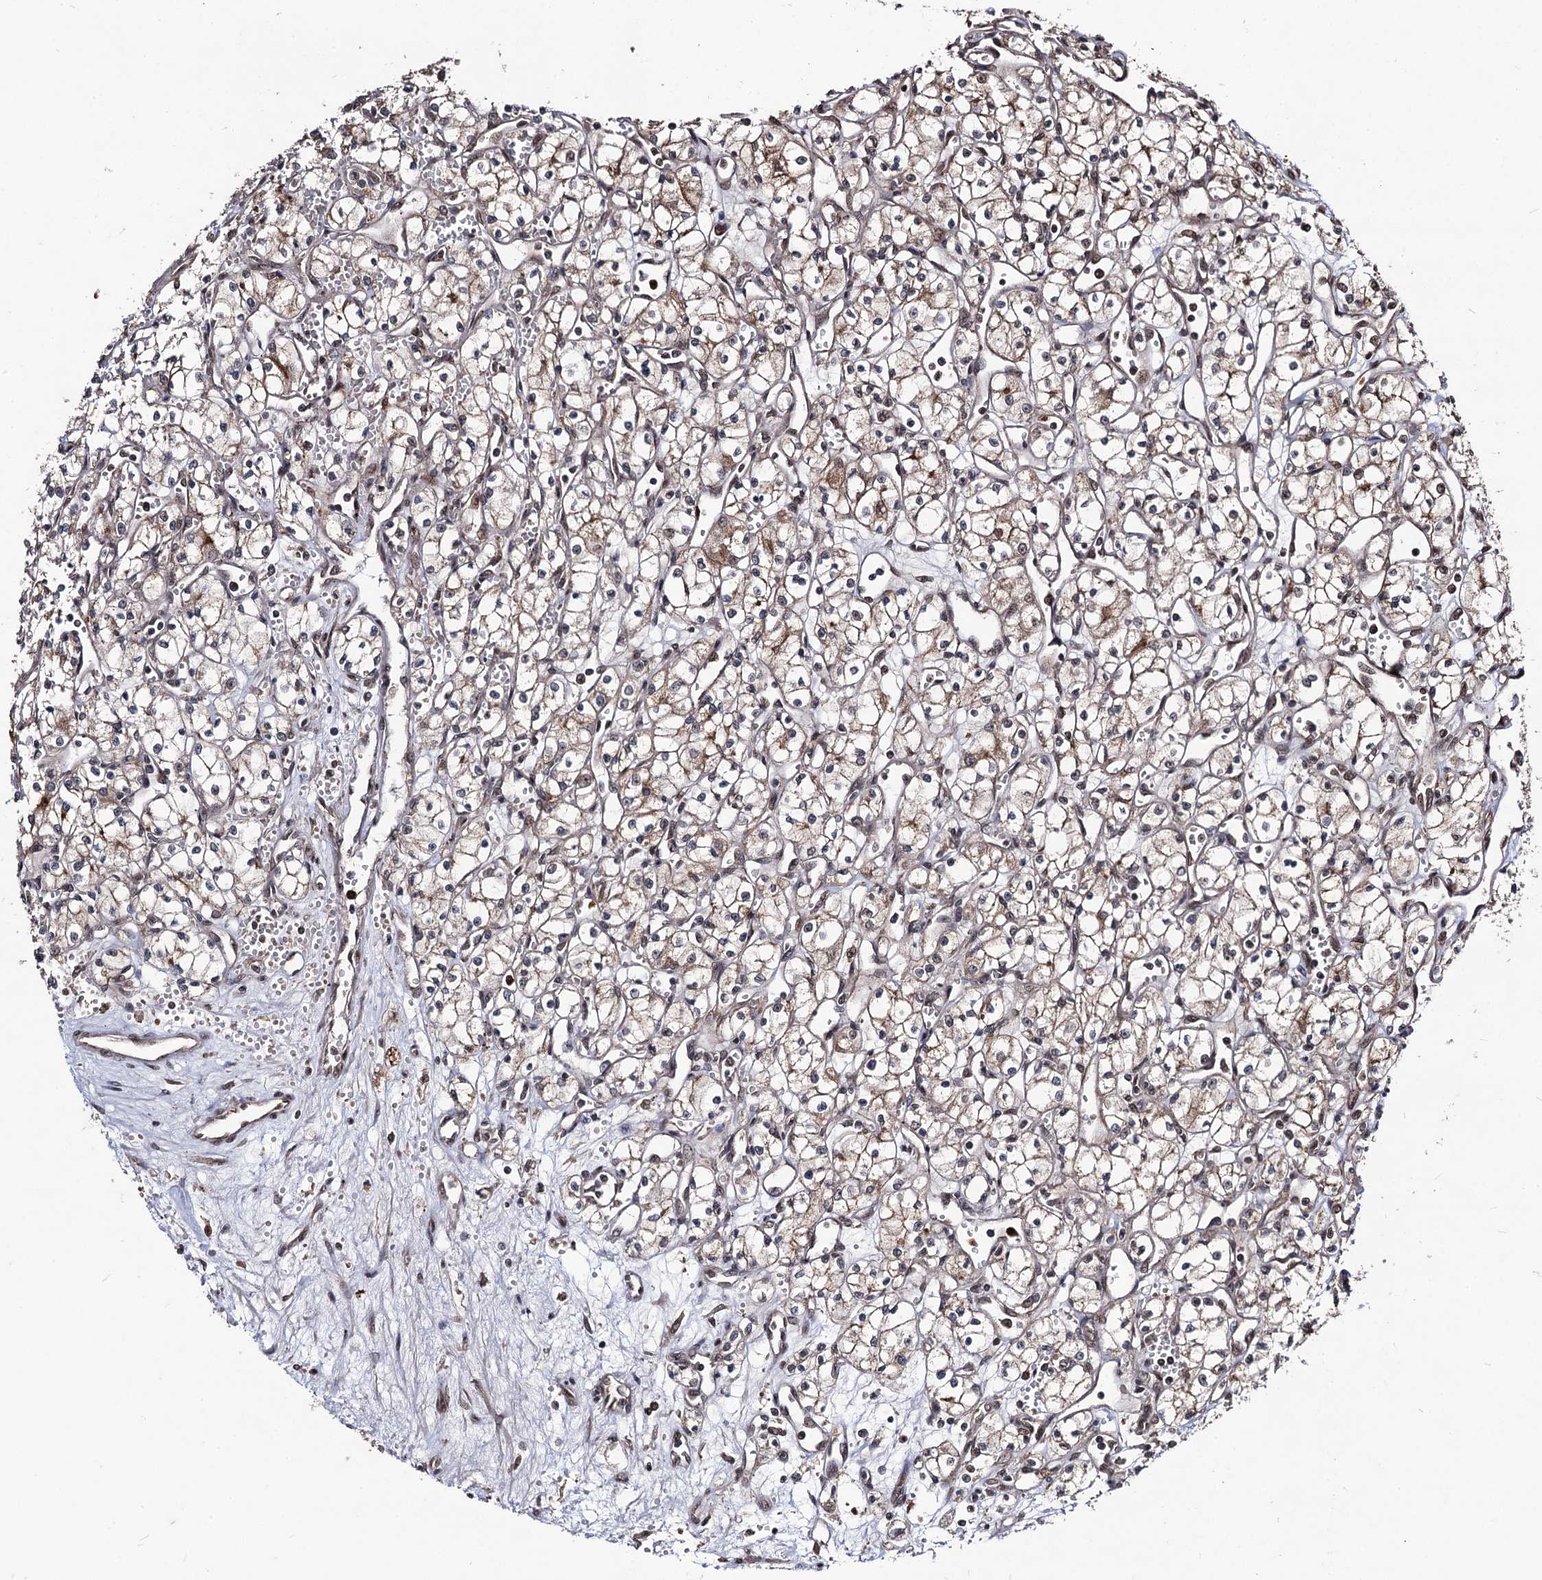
{"staining": {"intensity": "weak", "quantity": "25%-75%", "location": "cytoplasmic/membranous,nuclear"}, "tissue": "renal cancer", "cell_type": "Tumor cells", "image_type": "cancer", "snomed": [{"axis": "morphology", "description": "Adenocarcinoma, NOS"}, {"axis": "topography", "description": "Kidney"}], "caption": "Immunohistochemical staining of human renal cancer reveals low levels of weak cytoplasmic/membranous and nuclear expression in approximately 25%-75% of tumor cells. Using DAB (brown) and hematoxylin (blue) stains, captured at high magnification using brightfield microscopy.", "gene": "SFSWAP", "patient": {"sex": "male", "age": 59}}